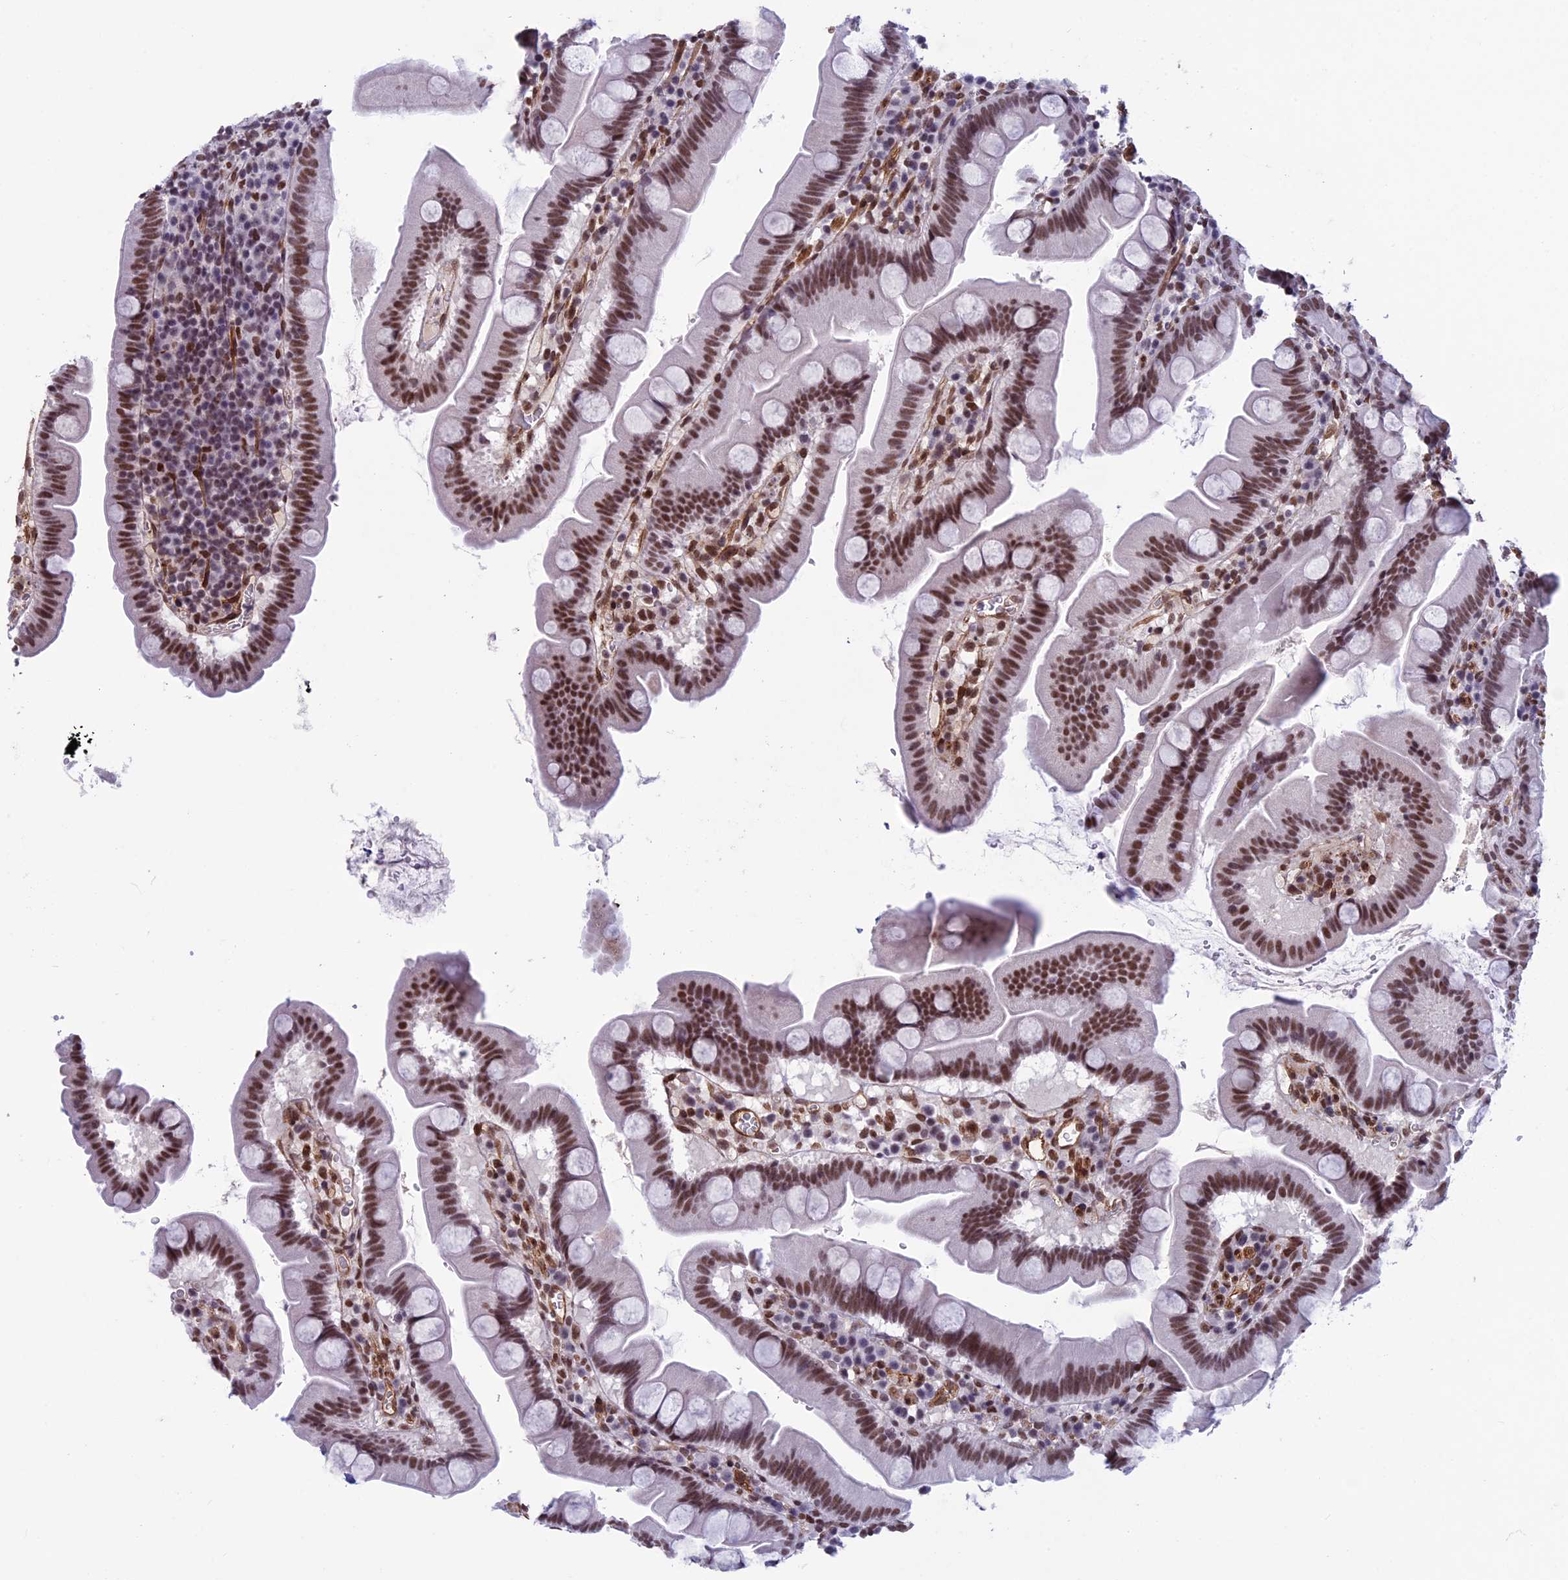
{"staining": {"intensity": "moderate", "quantity": ">75%", "location": "nuclear"}, "tissue": "small intestine", "cell_type": "Glandular cells", "image_type": "normal", "snomed": [{"axis": "morphology", "description": "Normal tissue, NOS"}, {"axis": "topography", "description": "Small intestine"}], "caption": "There is medium levels of moderate nuclear expression in glandular cells of benign small intestine, as demonstrated by immunohistochemical staining (brown color).", "gene": "NIPBL", "patient": {"sex": "female", "age": 68}}